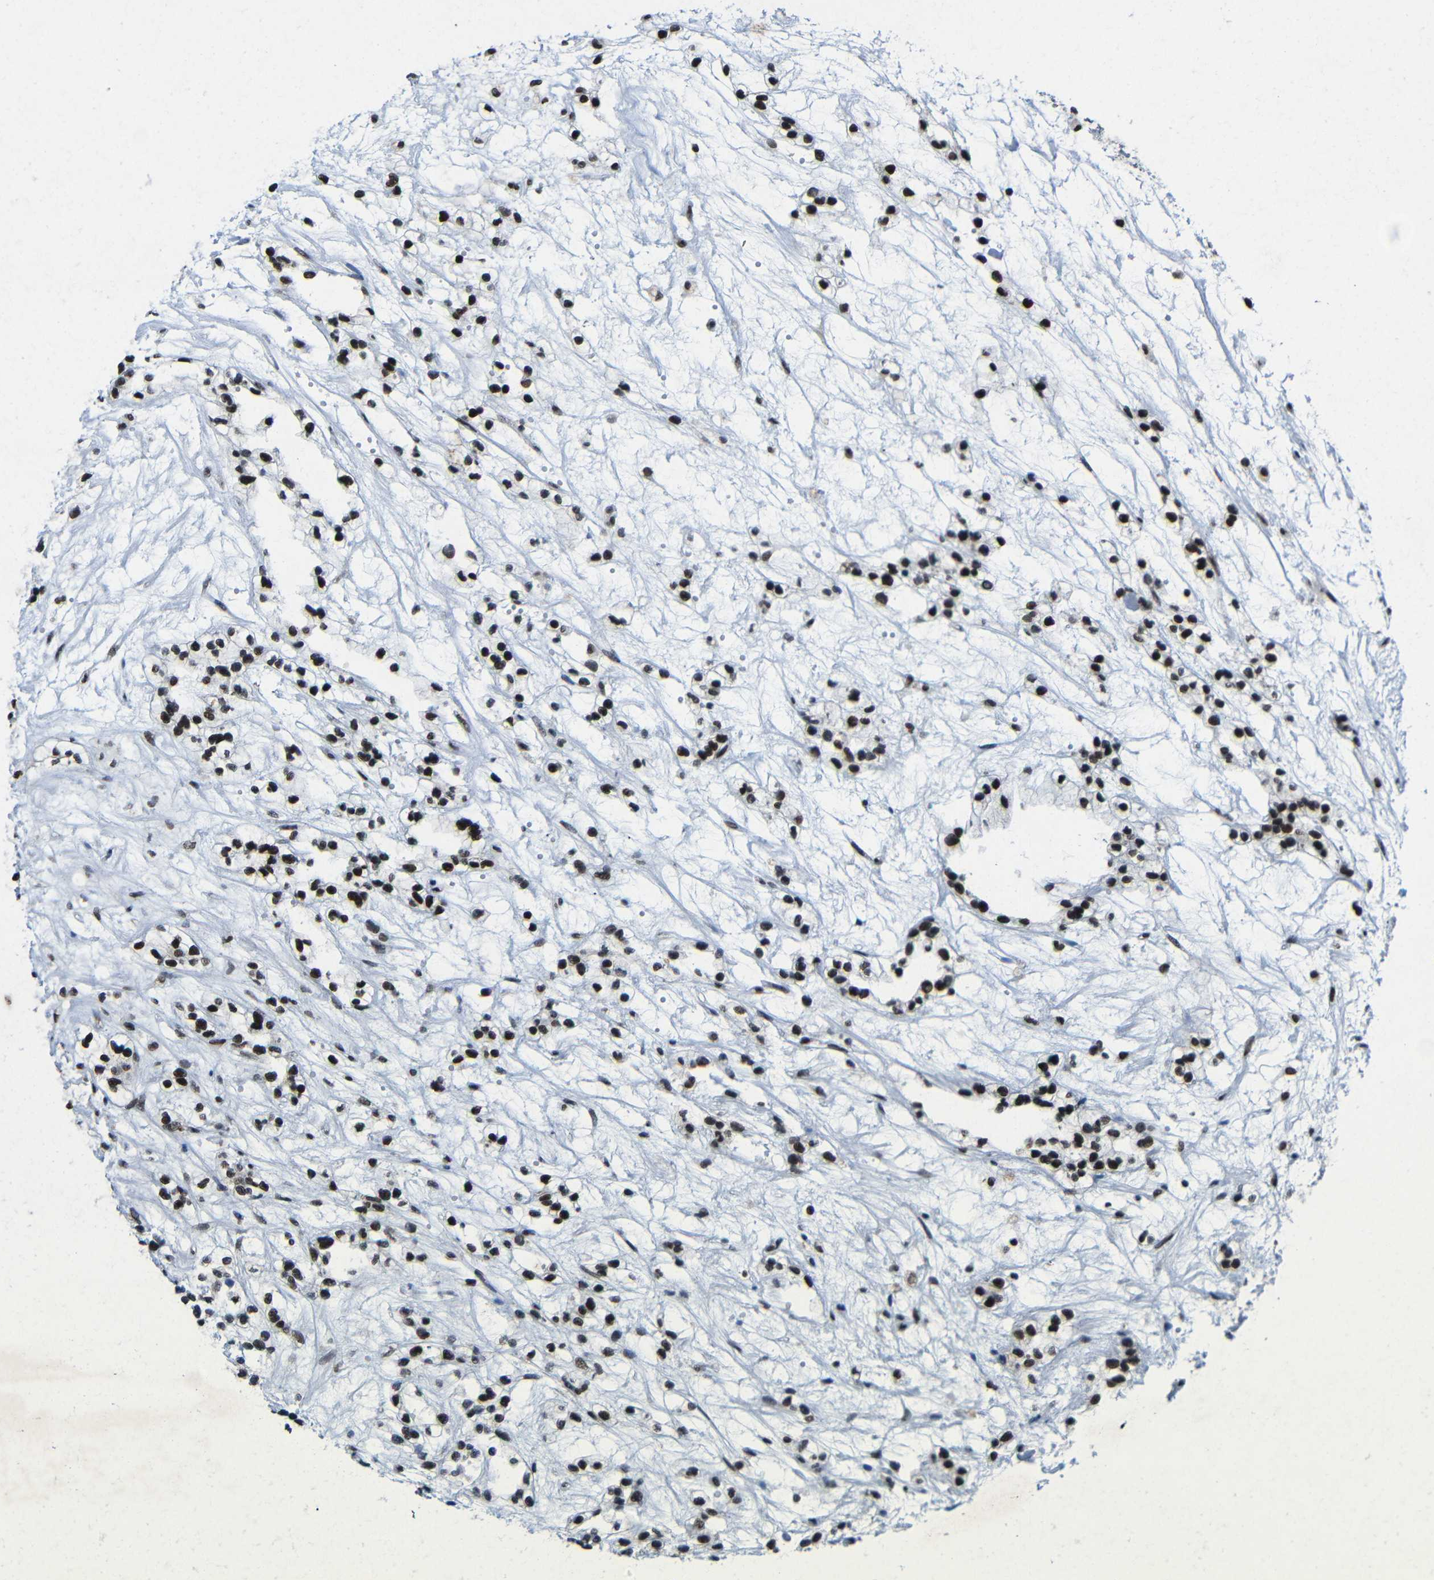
{"staining": {"intensity": "strong", "quantity": ">75%", "location": "nuclear"}, "tissue": "renal cancer", "cell_type": "Tumor cells", "image_type": "cancer", "snomed": [{"axis": "morphology", "description": "Adenocarcinoma, NOS"}, {"axis": "topography", "description": "Kidney"}], "caption": "Brown immunohistochemical staining in human renal cancer (adenocarcinoma) exhibits strong nuclear expression in about >75% of tumor cells.", "gene": "PTBP1", "patient": {"sex": "female", "age": 57}}